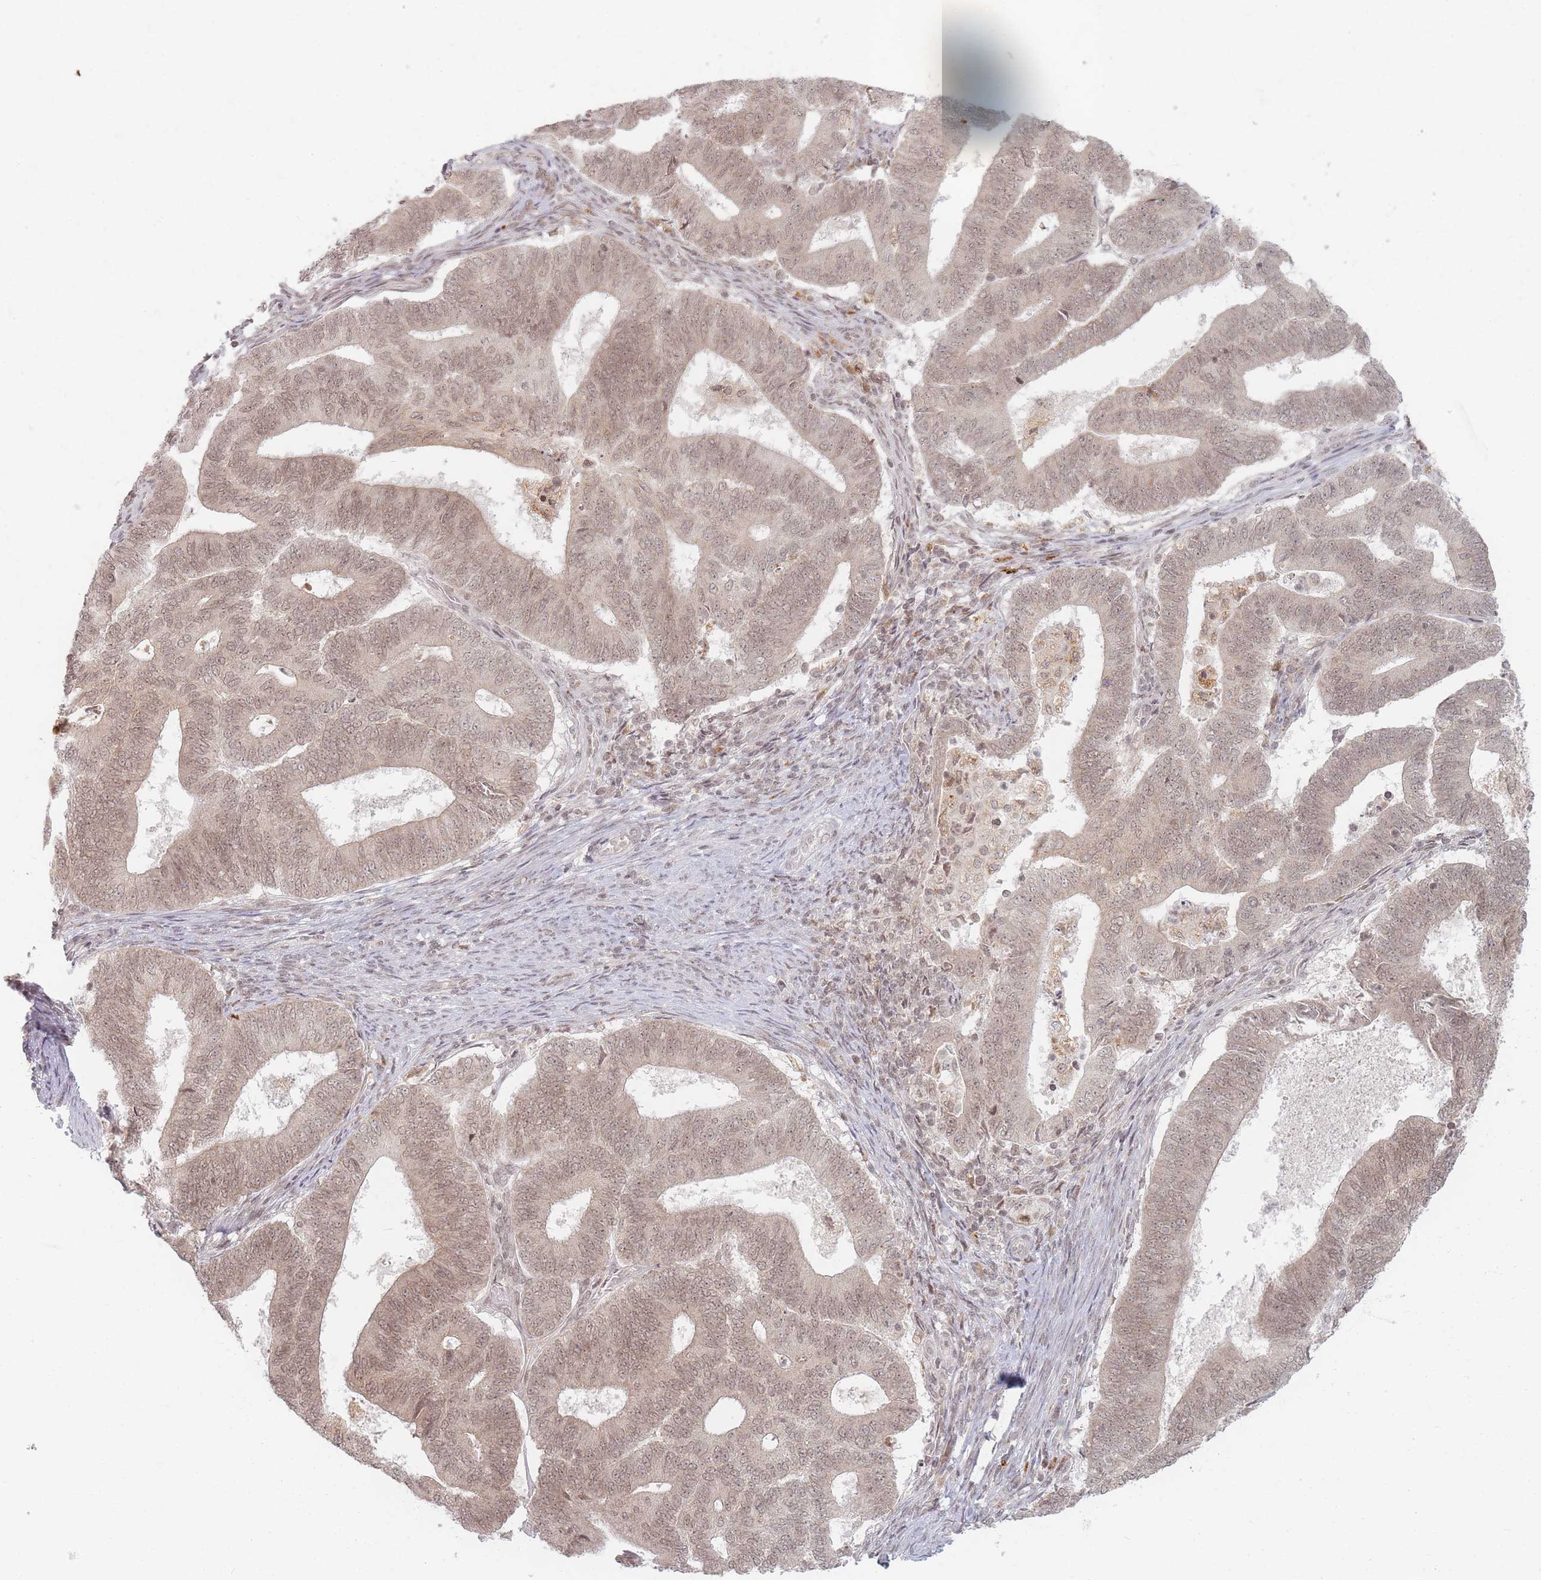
{"staining": {"intensity": "weak", "quantity": ">75%", "location": "cytoplasmic/membranous,nuclear"}, "tissue": "endometrial cancer", "cell_type": "Tumor cells", "image_type": "cancer", "snomed": [{"axis": "morphology", "description": "Adenocarcinoma, NOS"}, {"axis": "topography", "description": "Endometrium"}], "caption": "Brown immunohistochemical staining in human endometrial cancer (adenocarcinoma) exhibits weak cytoplasmic/membranous and nuclear positivity in approximately >75% of tumor cells. (IHC, brightfield microscopy, high magnification).", "gene": "SPATA45", "patient": {"sex": "female", "age": 70}}